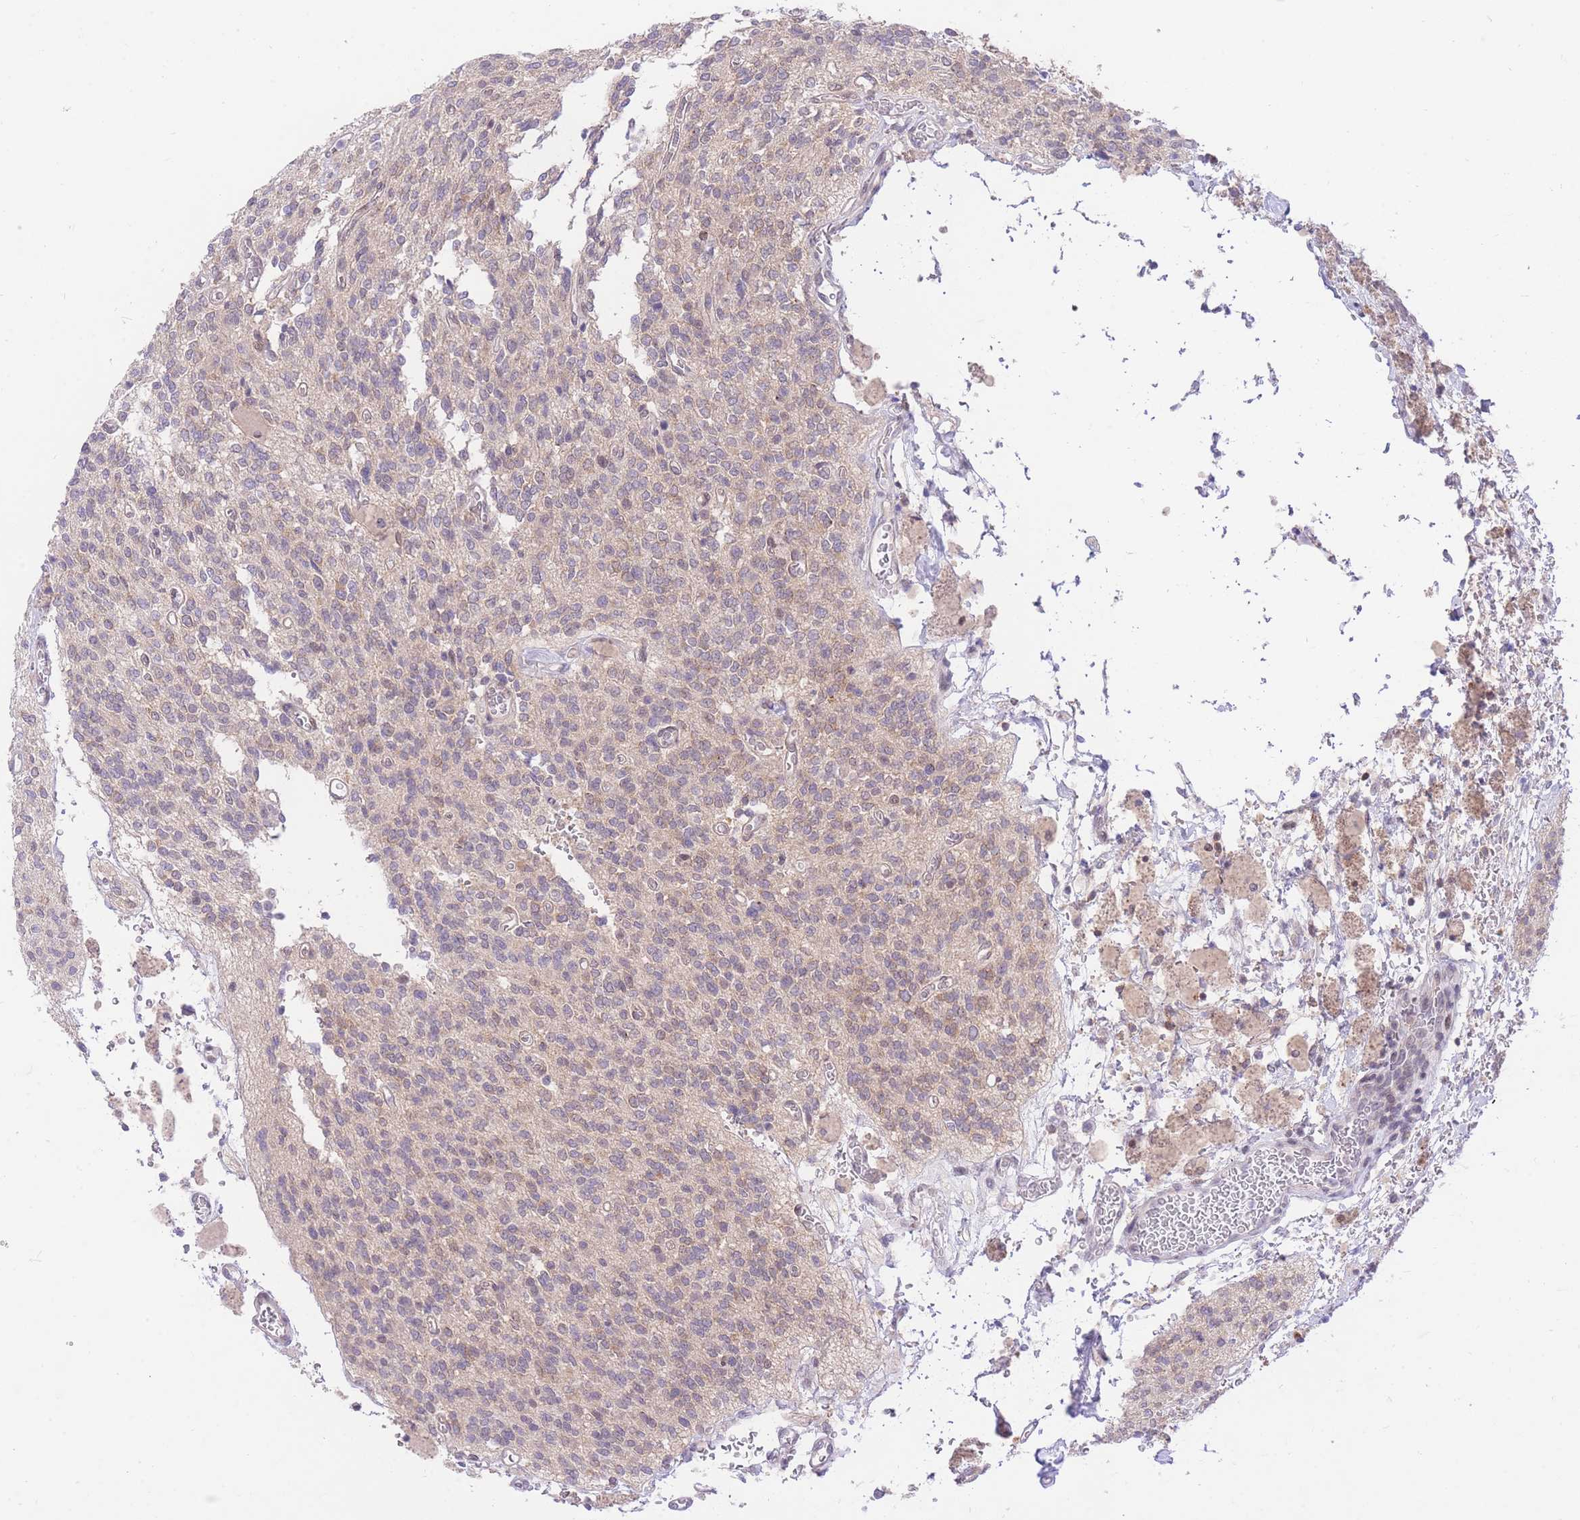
{"staining": {"intensity": "negative", "quantity": "none", "location": "none"}, "tissue": "glioma", "cell_type": "Tumor cells", "image_type": "cancer", "snomed": [{"axis": "morphology", "description": "Glioma, malignant, High grade"}, {"axis": "topography", "description": "Brain"}], "caption": "Image shows no protein expression in tumor cells of malignant glioma (high-grade) tissue.", "gene": "STK39", "patient": {"sex": "male", "age": 34}}